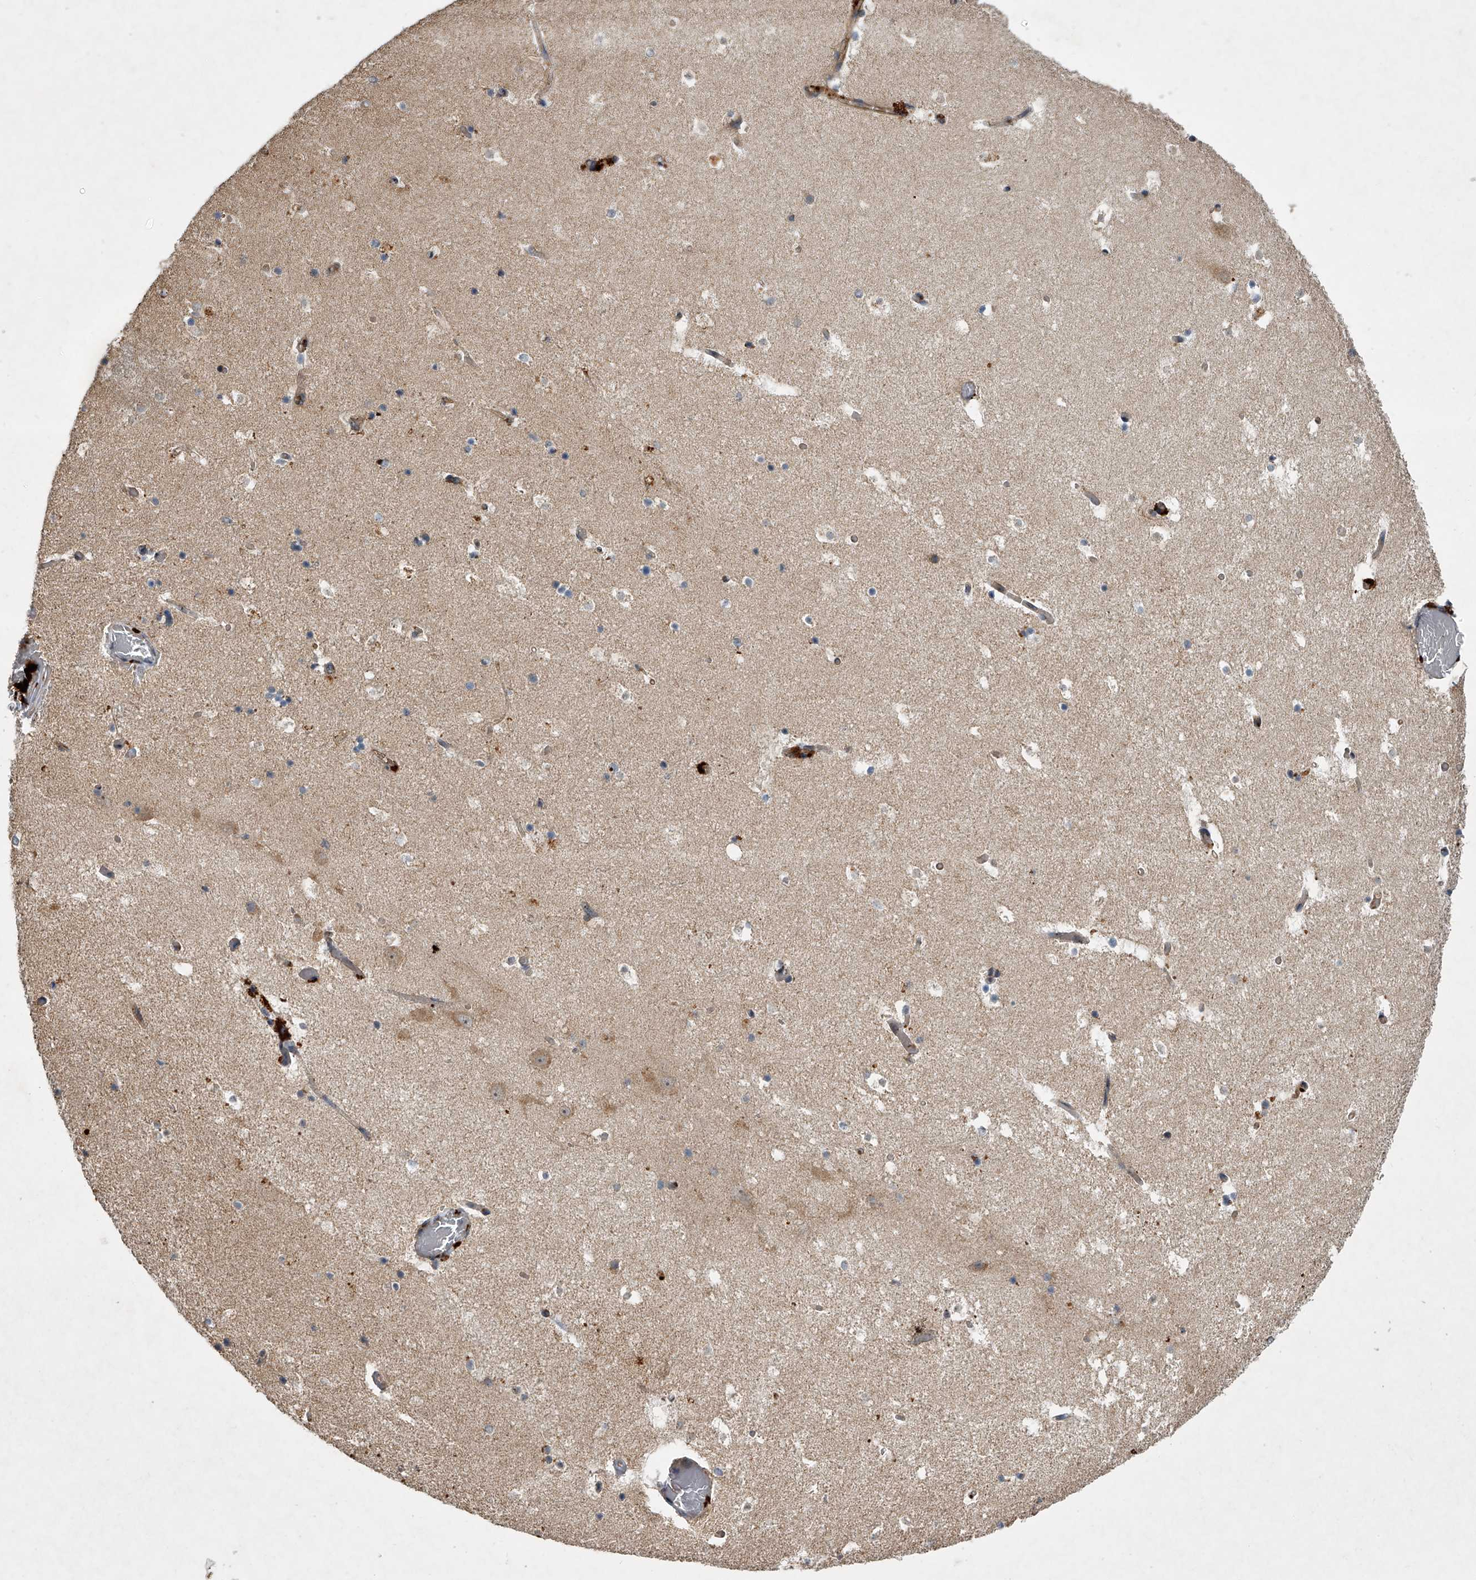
{"staining": {"intensity": "weak", "quantity": "<25%", "location": "cytoplasmic/membranous"}, "tissue": "hippocampus", "cell_type": "Glial cells", "image_type": "normal", "snomed": [{"axis": "morphology", "description": "Normal tissue, NOS"}, {"axis": "topography", "description": "Hippocampus"}], "caption": "Immunohistochemistry (IHC) image of benign human hippocampus stained for a protein (brown), which demonstrates no expression in glial cells. (DAB (3,3'-diaminobenzidine) immunohistochemistry (IHC), high magnification).", "gene": "DOCK9", "patient": {"sex": "female", "age": 52}}